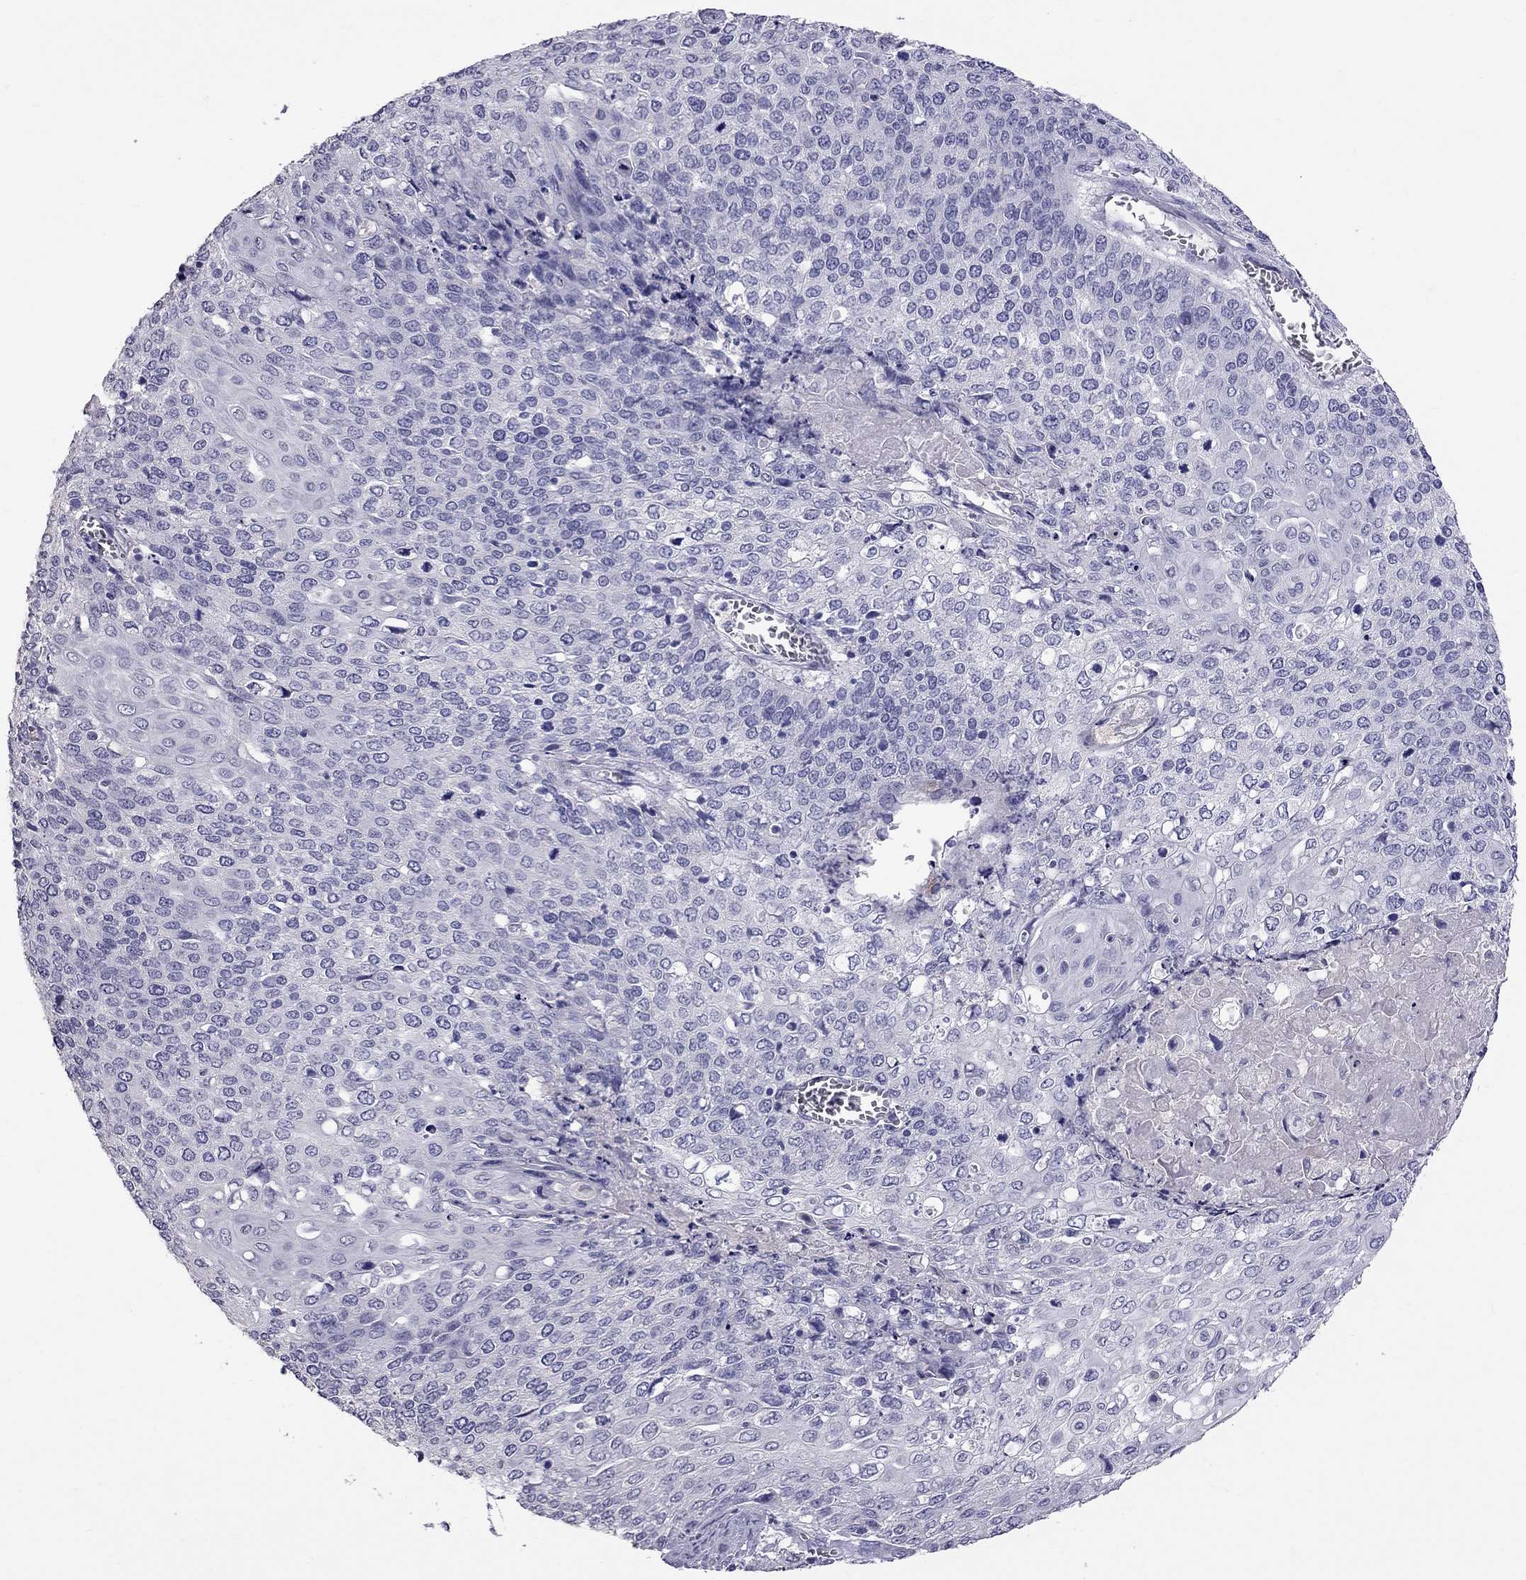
{"staining": {"intensity": "negative", "quantity": "none", "location": "none"}, "tissue": "cervical cancer", "cell_type": "Tumor cells", "image_type": "cancer", "snomed": [{"axis": "morphology", "description": "Squamous cell carcinoma, NOS"}, {"axis": "topography", "description": "Cervix"}], "caption": "DAB (3,3'-diaminobenzidine) immunohistochemical staining of cervical cancer displays no significant positivity in tumor cells.", "gene": "CFAP91", "patient": {"sex": "female", "age": 39}}